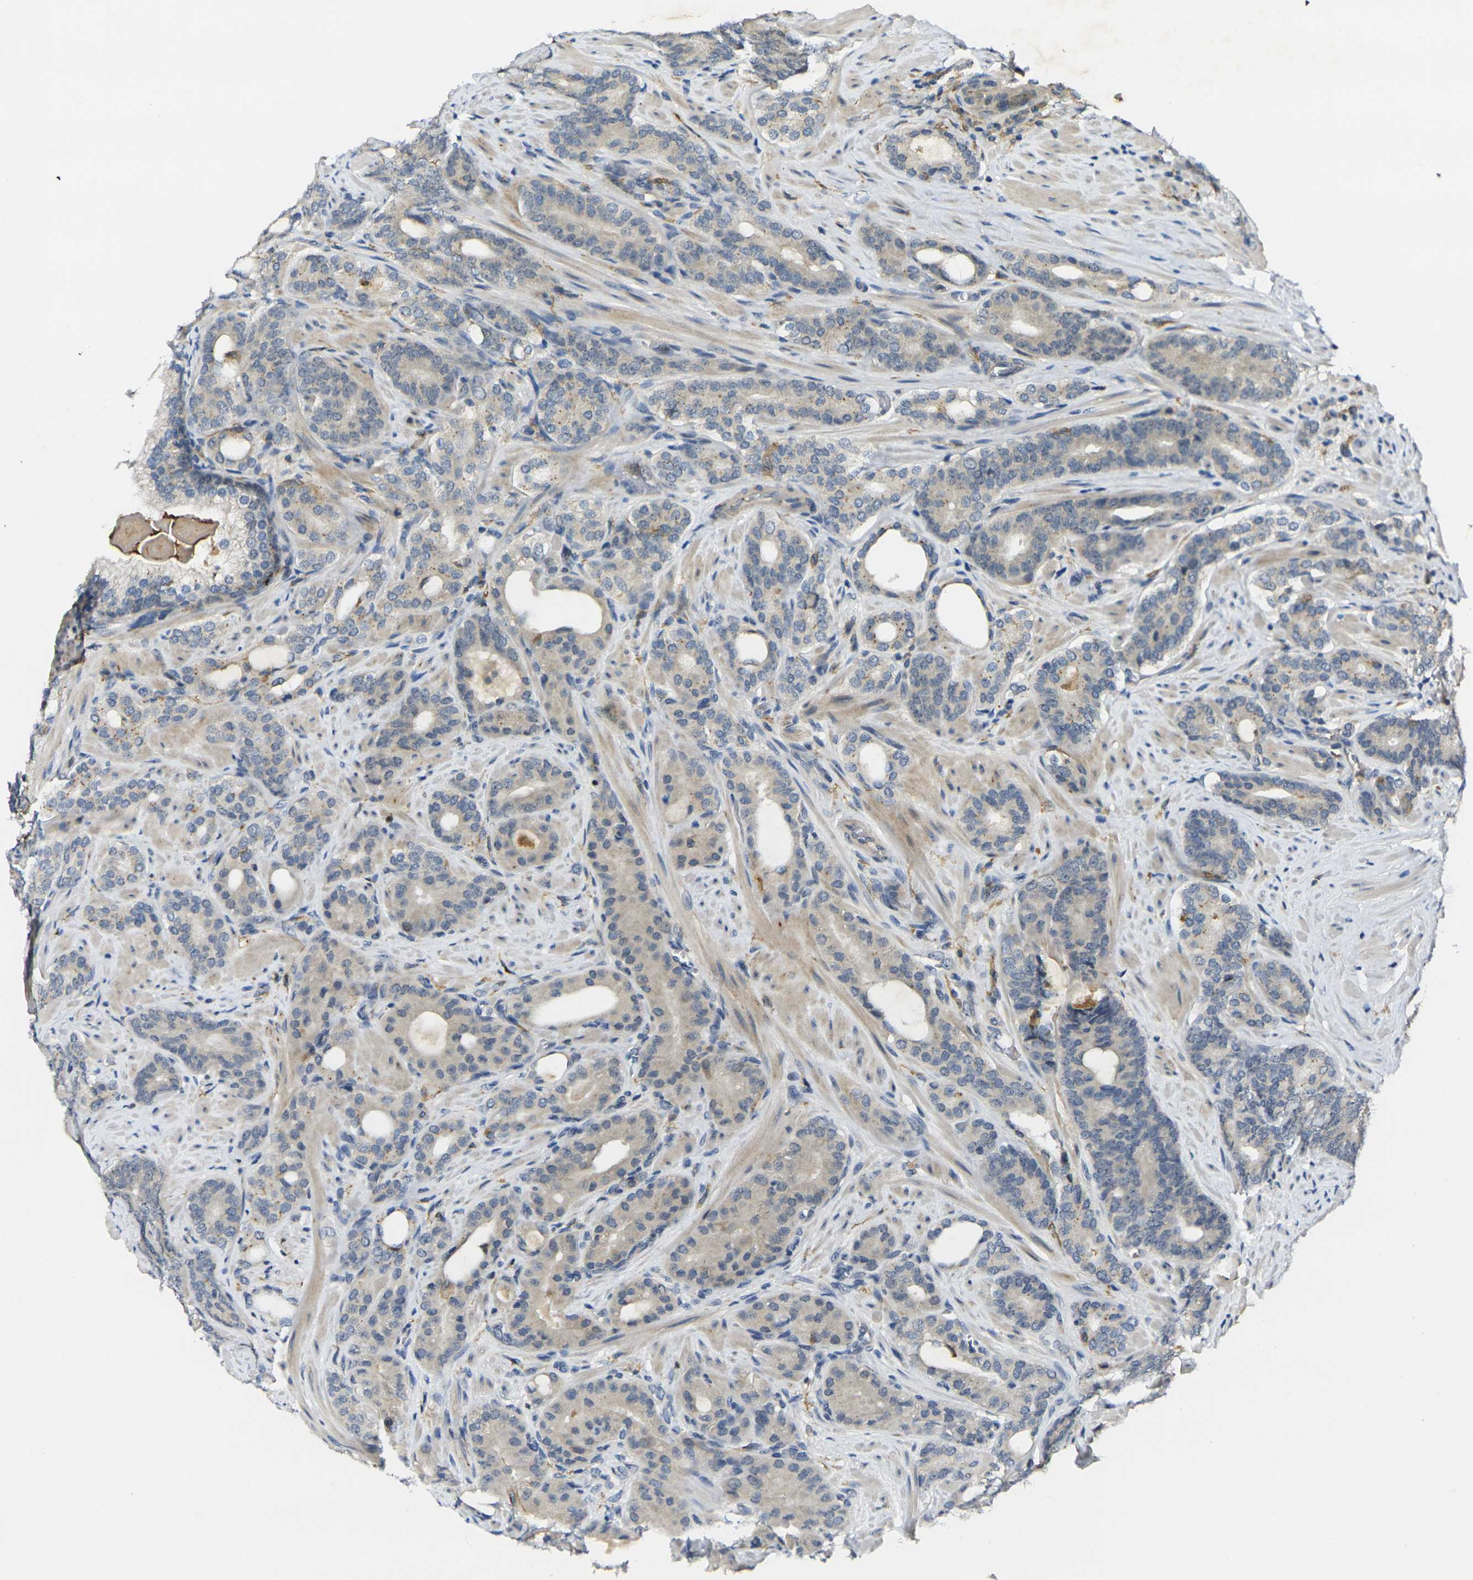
{"staining": {"intensity": "negative", "quantity": "none", "location": "none"}, "tissue": "prostate cancer", "cell_type": "Tumor cells", "image_type": "cancer", "snomed": [{"axis": "morphology", "description": "Adenocarcinoma, Low grade"}, {"axis": "topography", "description": "Prostate"}], "caption": "An image of low-grade adenocarcinoma (prostate) stained for a protein displays no brown staining in tumor cells.", "gene": "PIGL", "patient": {"sex": "male", "age": 63}}